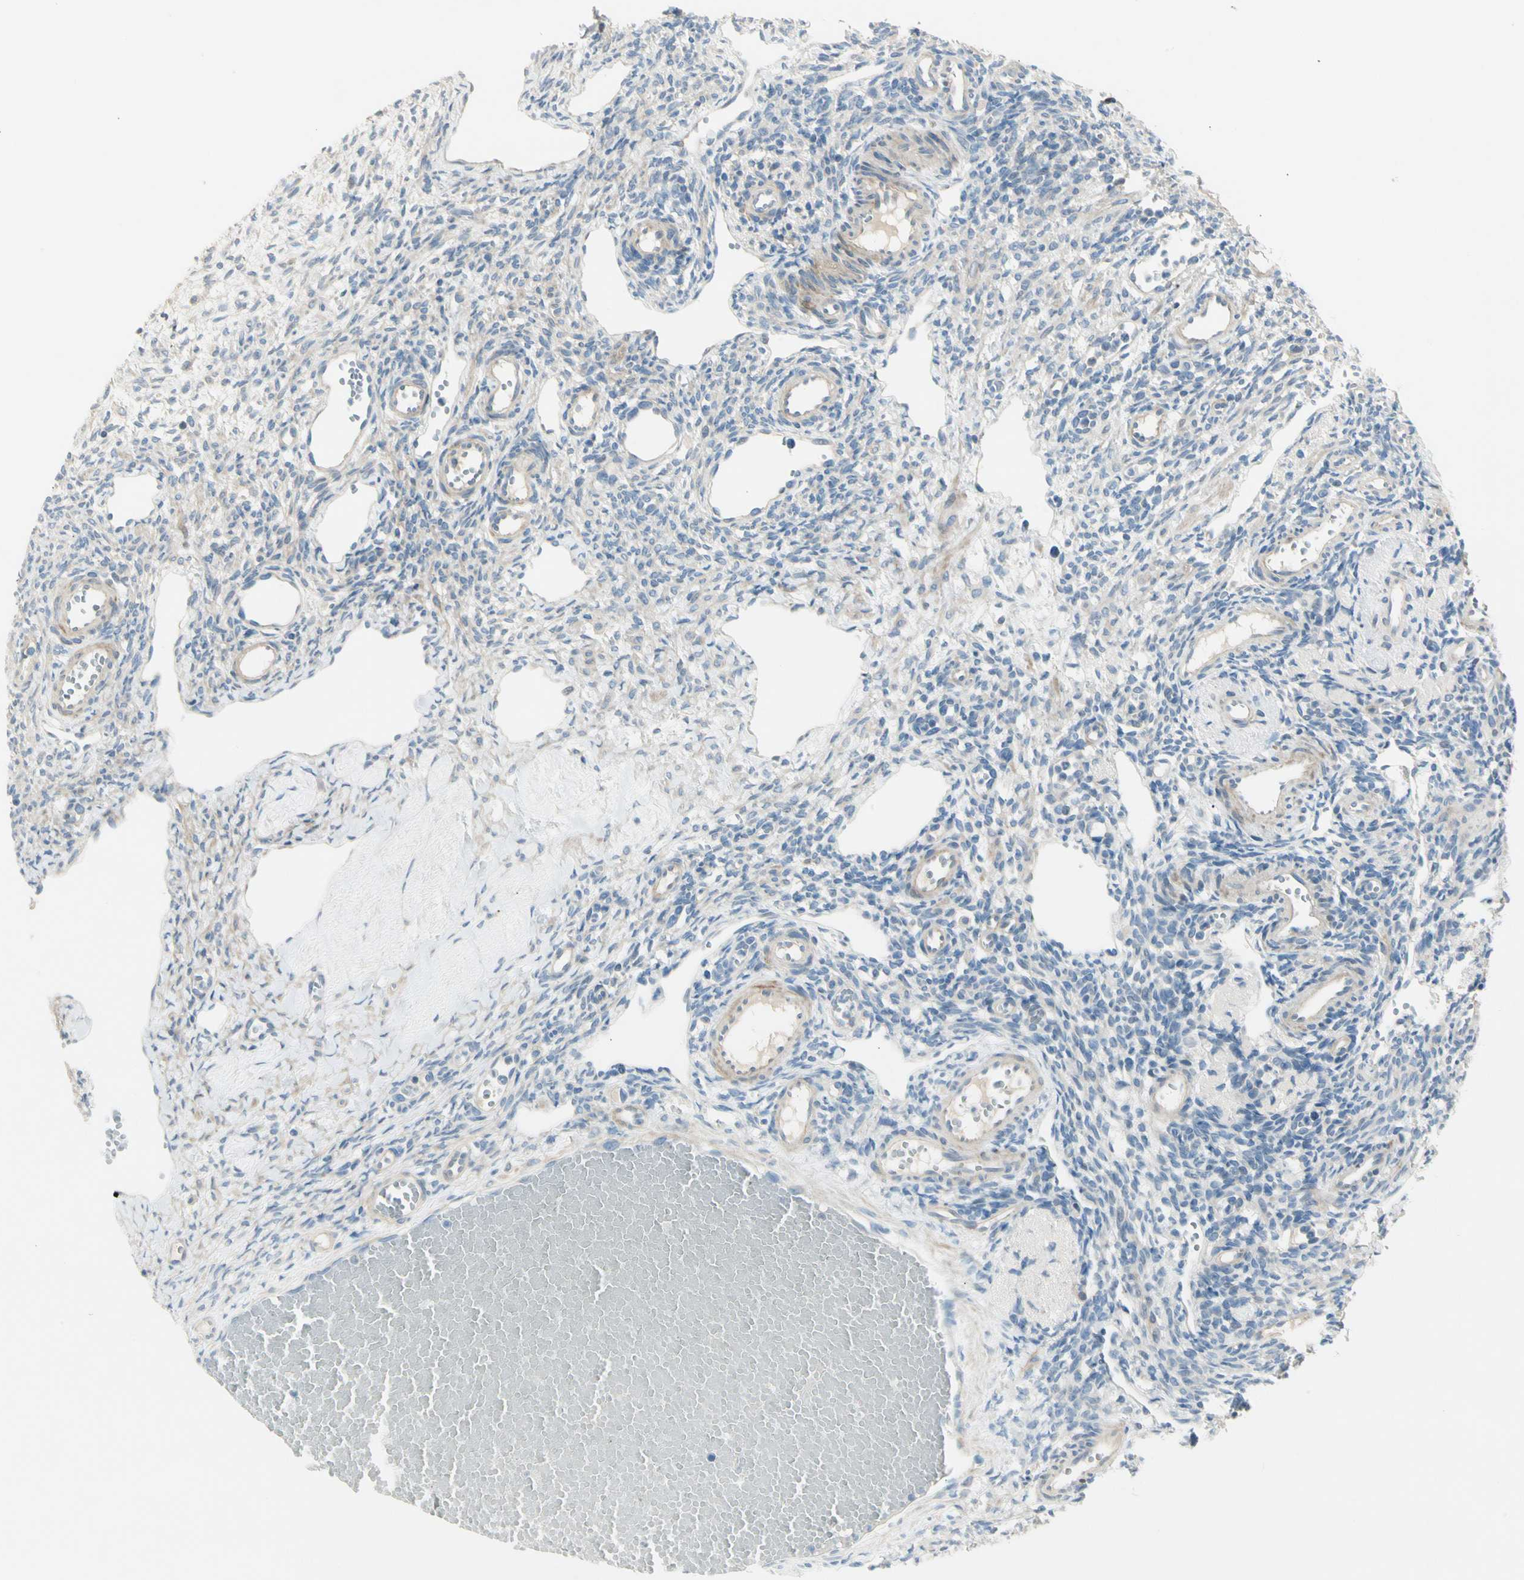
{"staining": {"intensity": "negative", "quantity": "none", "location": "none"}, "tissue": "ovary", "cell_type": "Ovarian stroma cells", "image_type": "normal", "snomed": [{"axis": "morphology", "description": "Normal tissue, NOS"}, {"axis": "topography", "description": "Ovary"}], "caption": "A micrograph of ovary stained for a protein displays no brown staining in ovarian stroma cells.", "gene": "ADGRA3", "patient": {"sex": "female", "age": 33}}